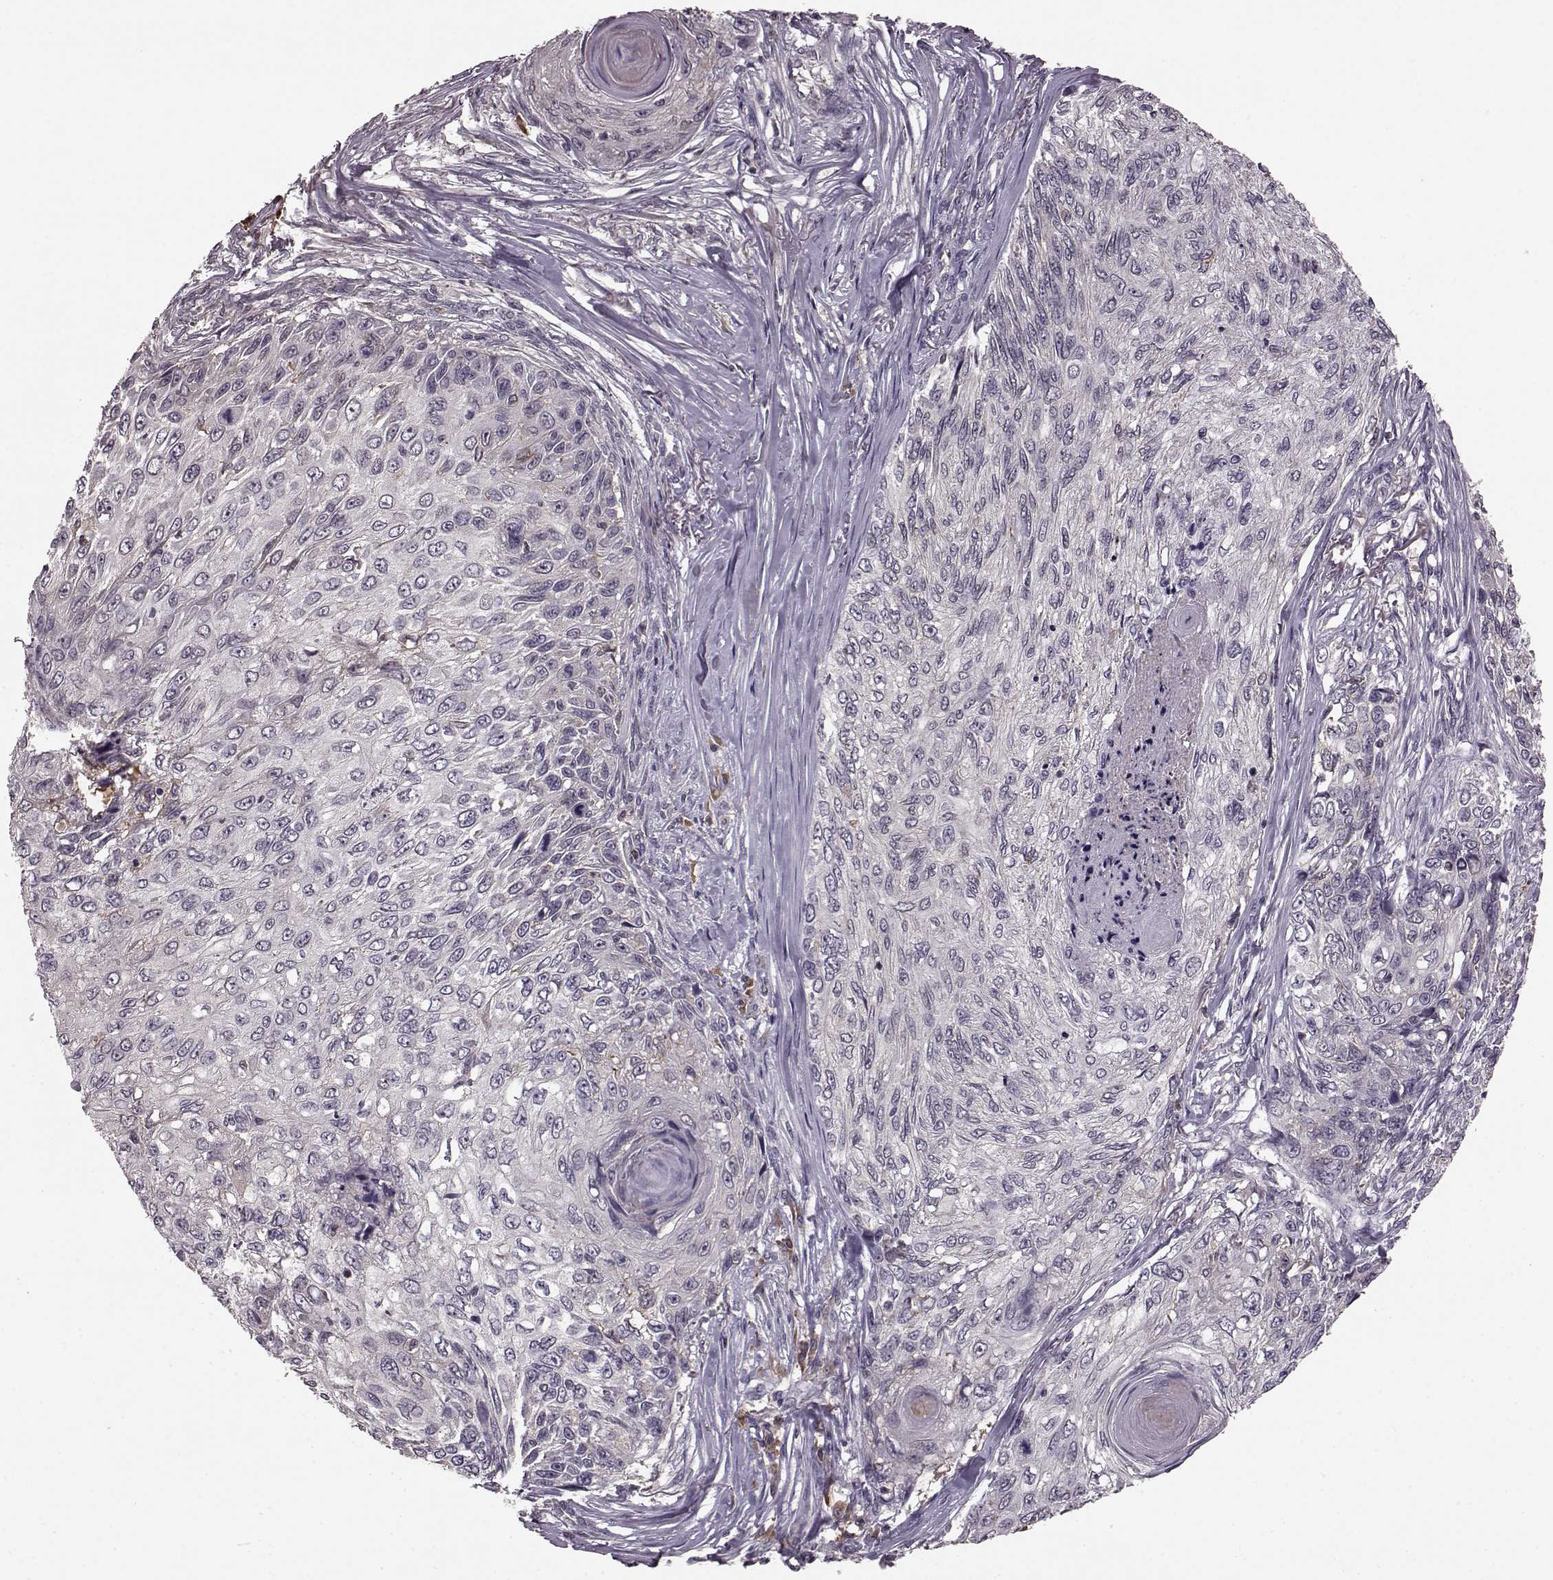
{"staining": {"intensity": "negative", "quantity": "none", "location": "none"}, "tissue": "skin cancer", "cell_type": "Tumor cells", "image_type": "cancer", "snomed": [{"axis": "morphology", "description": "Squamous cell carcinoma, NOS"}, {"axis": "topography", "description": "Skin"}], "caption": "IHC micrograph of neoplastic tissue: human skin cancer (squamous cell carcinoma) stained with DAB (3,3'-diaminobenzidine) shows no significant protein positivity in tumor cells.", "gene": "NRL", "patient": {"sex": "male", "age": 92}}